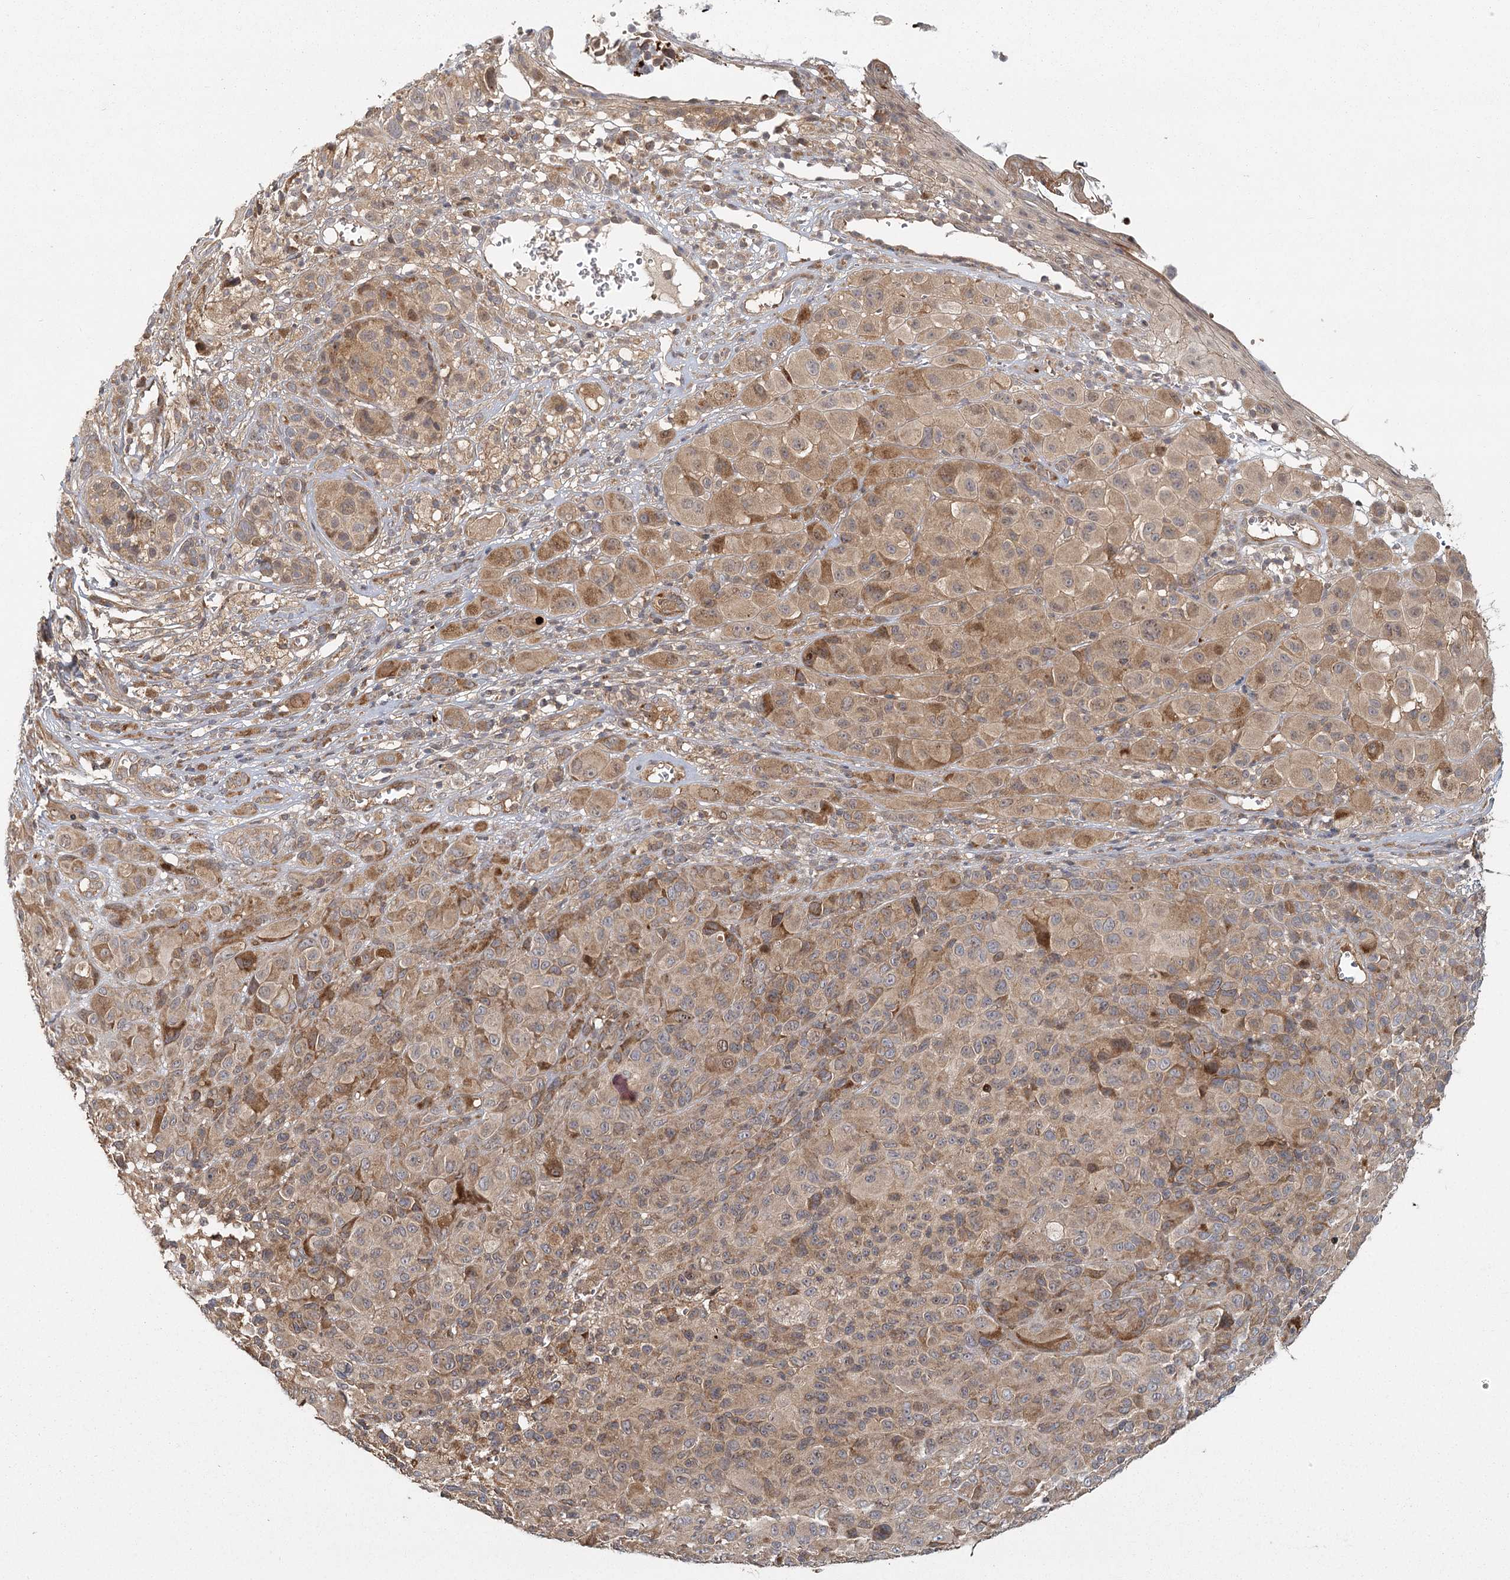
{"staining": {"intensity": "moderate", "quantity": "25%-75%", "location": "cytoplasmic/membranous"}, "tissue": "melanoma", "cell_type": "Tumor cells", "image_type": "cancer", "snomed": [{"axis": "morphology", "description": "Malignant melanoma, NOS"}, {"axis": "topography", "description": "Skin of trunk"}], "caption": "Immunohistochemical staining of malignant melanoma exhibits medium levels of moderate cytoplasmic/membranous expression in approximately 25%-75% of tumor cells.", "gene": "RAPGEF6", "patient": {"sex": "male", "age": 71}}